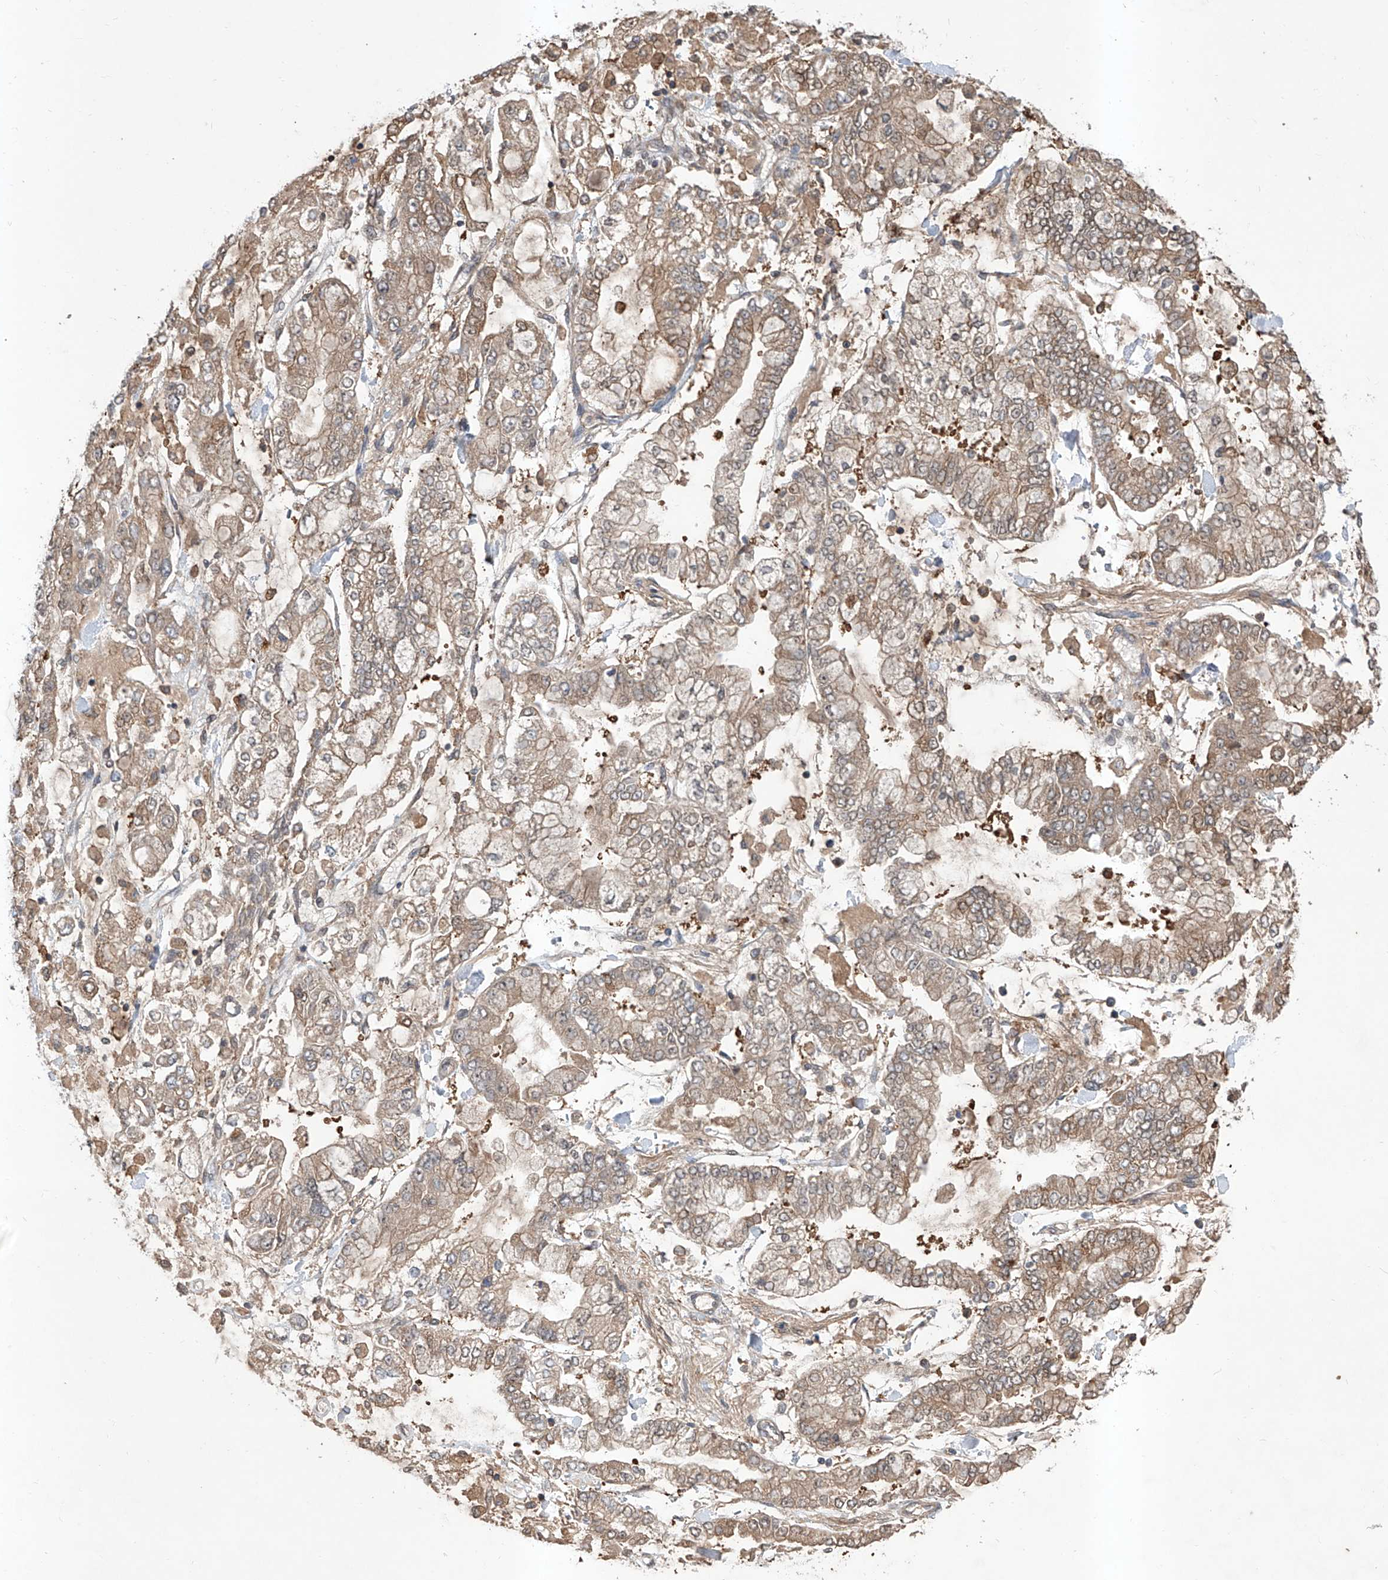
{"staining": {"intensity": "weak", "quantity": ">75%", "location": "cytoplasmic/membranous"}, "tissue": "stomach cancer", "cell_type": "Tumor cells", "image_type": "cancer", "snomed": [{"axis": "morphology", "description": "Normal tissue, NOS"}, {"axis": "morphology", "description": "Adenocarcinoma, NOS"}, {"axis": "topography", "description": "Stomach, upper"}, {"axis": "topography", "description": "Stomach"}], "caption": "There is low levels of weak cytoplasmic/membranous staining in tumor cells of stomach cancer, as demonstrated by immunohistochemical staining (brown color).", "gene": "HOXC8", "patient": {"sex": "male", "age": 76}}